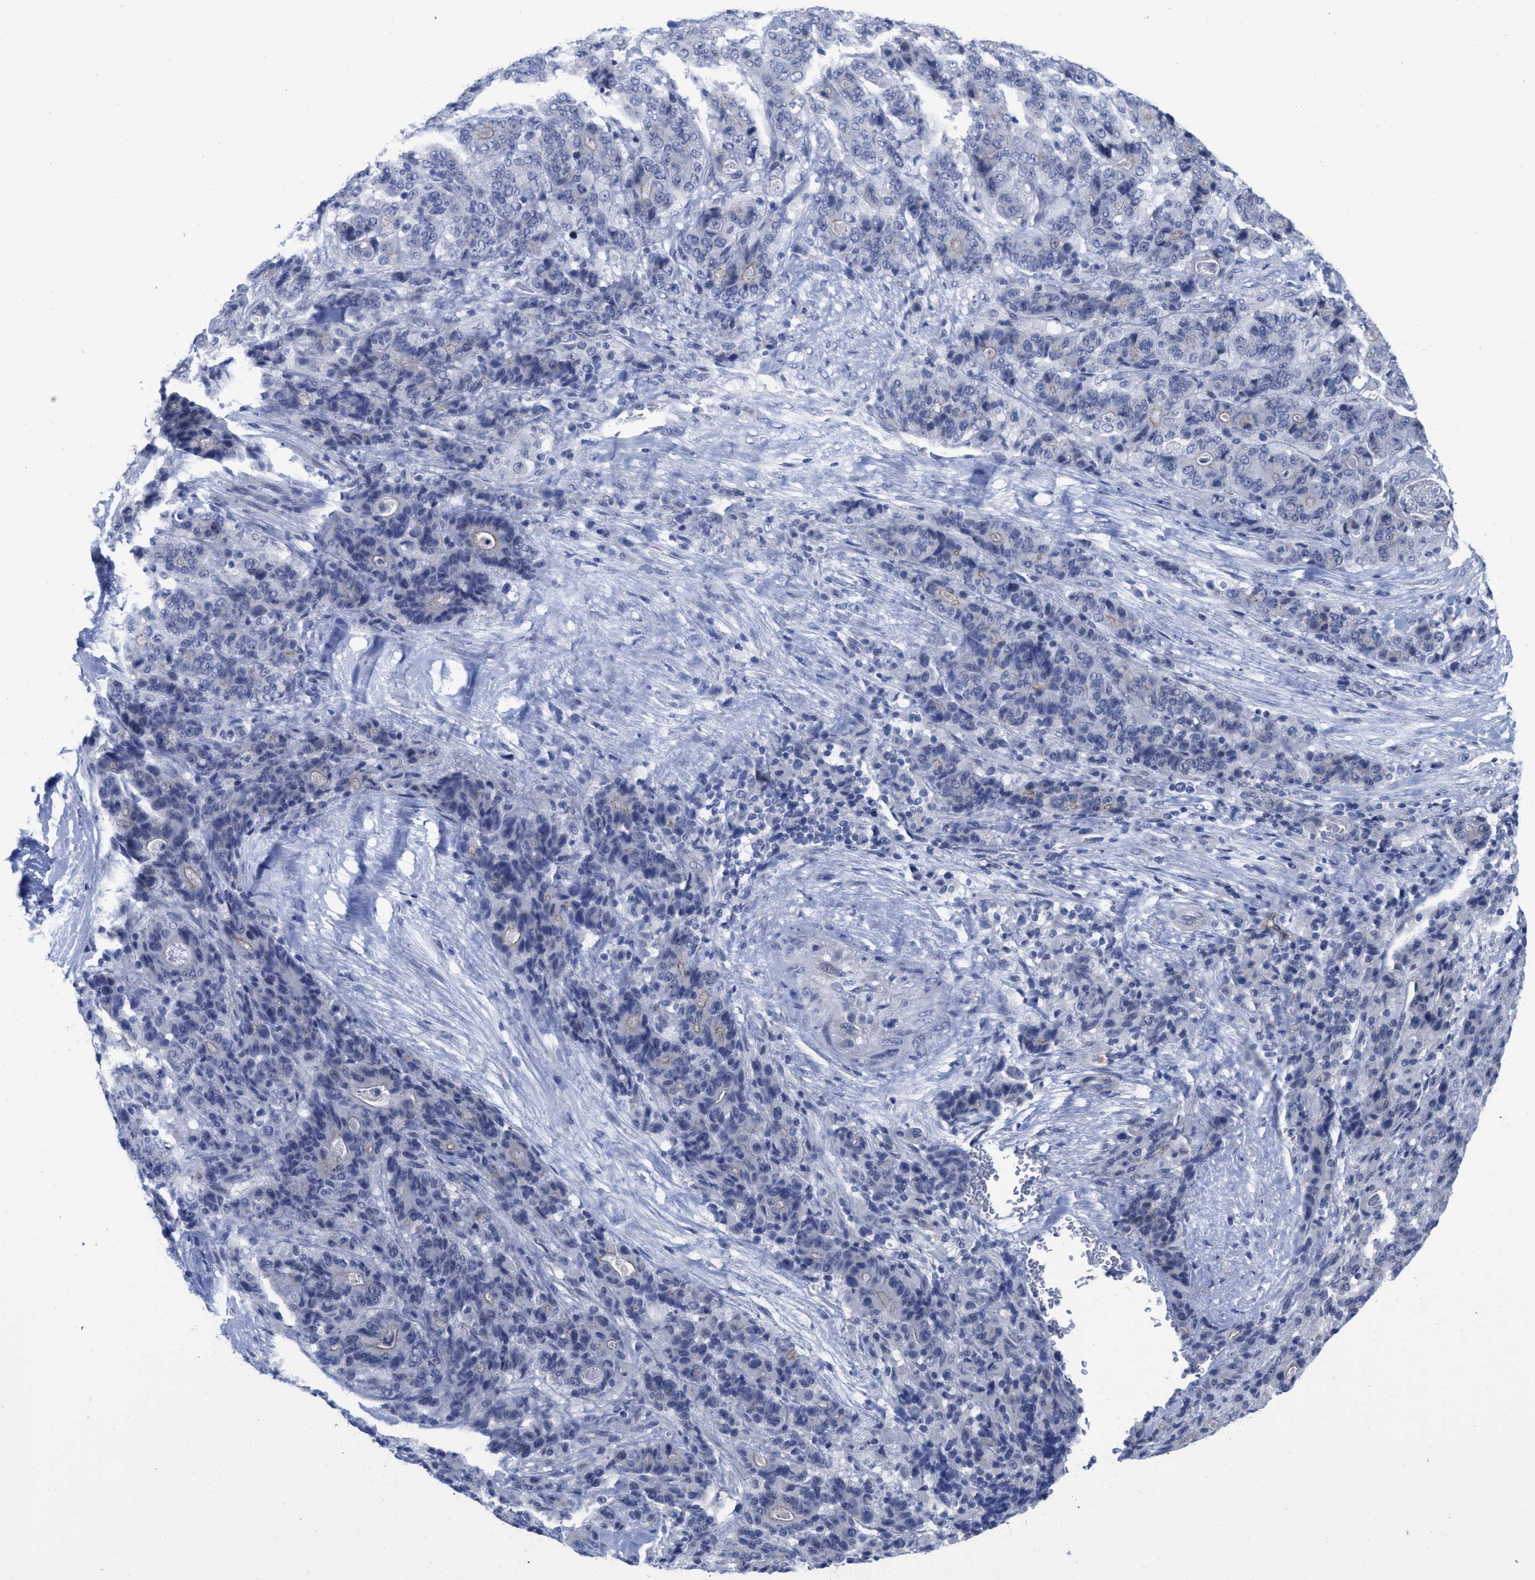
{"staining": {"intensity": "negative", "quantity": "none", "location": "none"}, "tissue": "stomach cancer", "cell_type": "Tumor cells", "image_type": "cancer", "snomed": [{"axis": "morphology", "description": "Adenocarcinoma, NOS"}, {"axis": "topography", "description": "Stomach"}], "caption": "There is no significant staining in tumor cells of adenocarcinoma (stomach).", "gene": "ACKR1", "patient": {"sex": "female", "age": 73}}